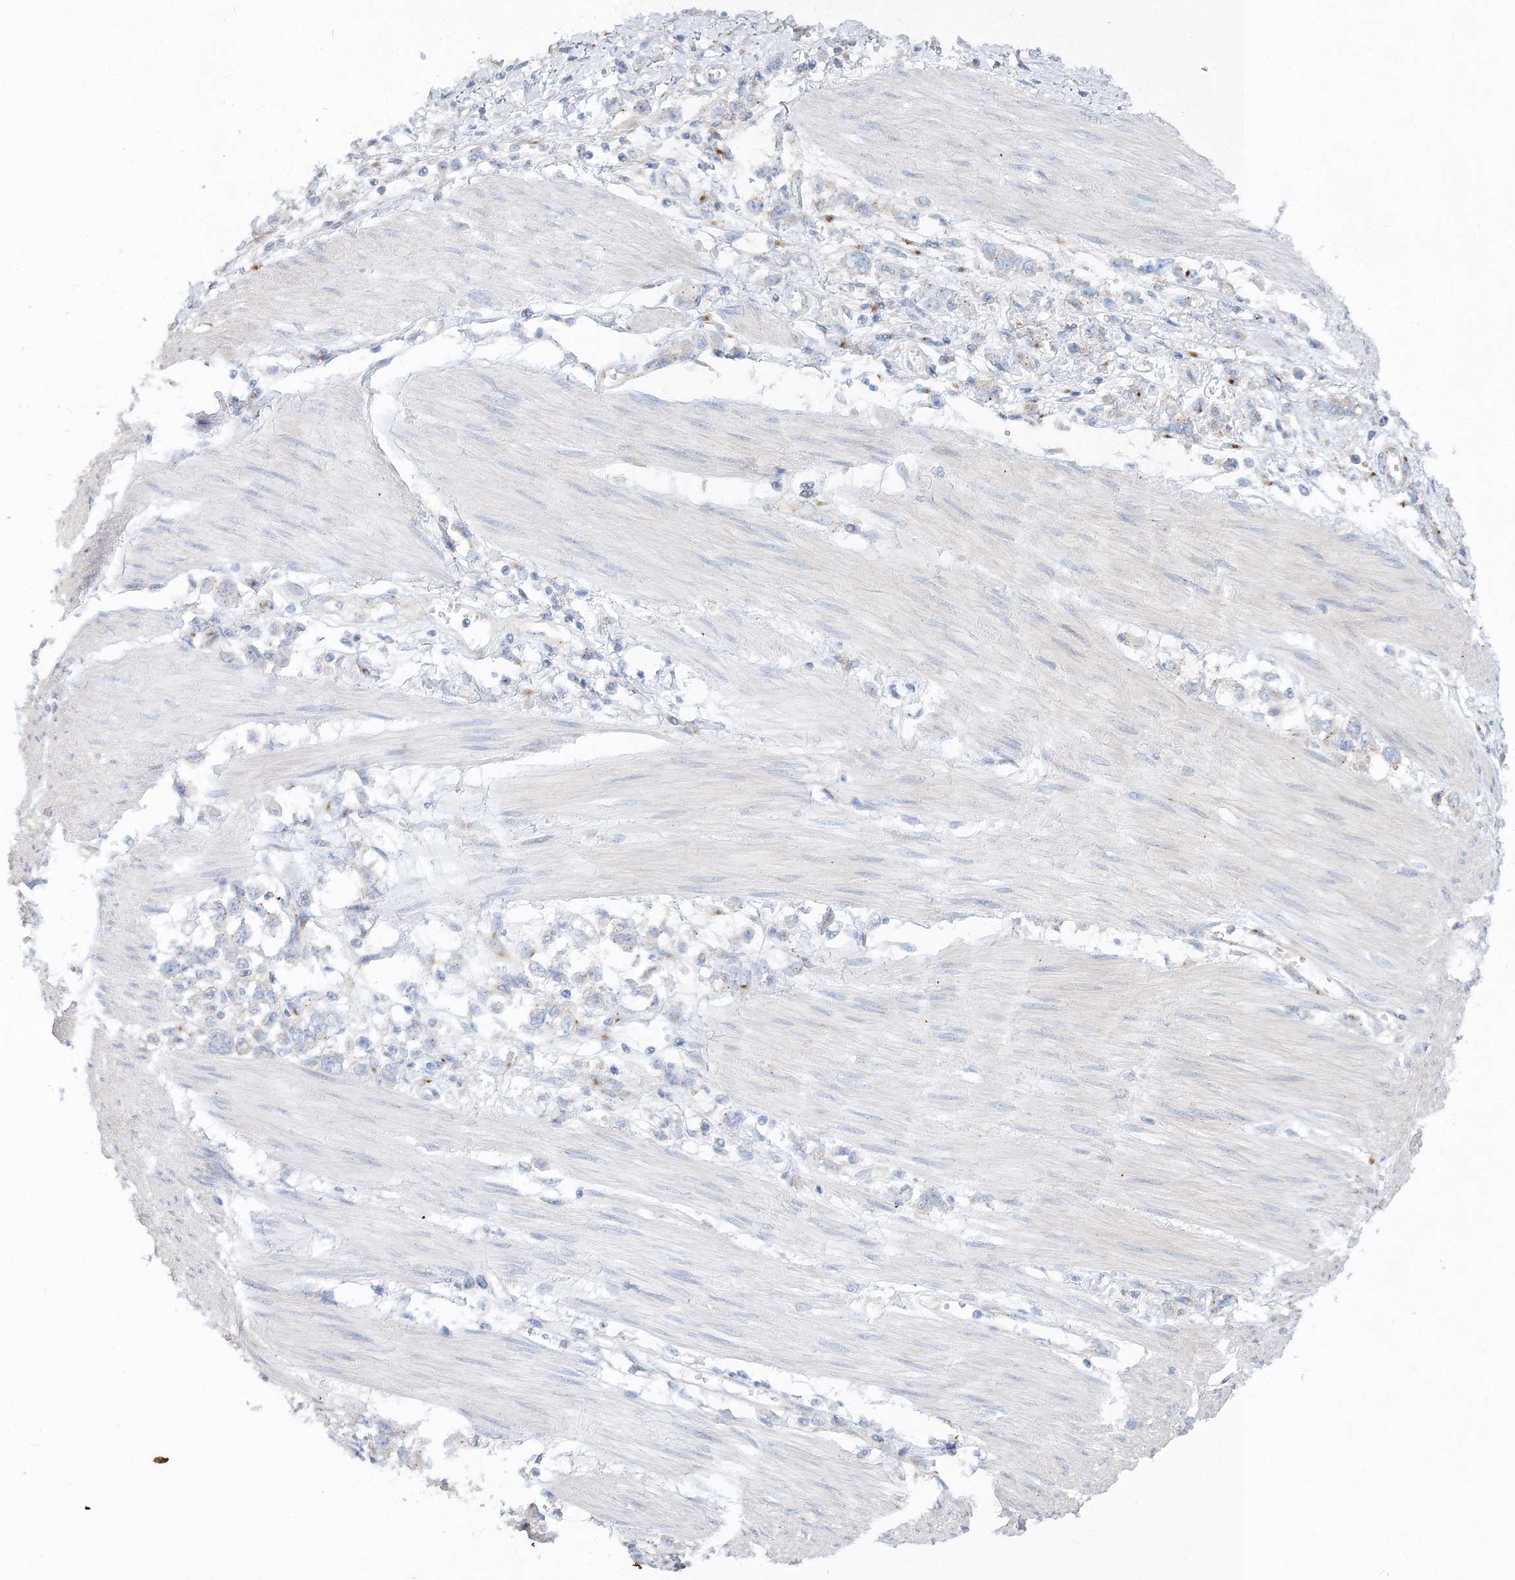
{"staining": {"intensity": "negative", "quantity": "none", "location": "none"}, "tissue": "stomach cancer", "cell_type": "Tumor cells", "image_type": "cancer", "snomed": [{"axis": "morphology", "description": "Adenocarcinoma, NOS"}, {"axis": "topography", "description": "Stomach"}], "caption": "Photomicrograph shows no protein expression in tumor cells of stomach cancer (adenocarcinoma) tissue. (DAB immunohistochemistry (IHC) with hematoxylin counter stain).", "gene": "SEC23IP", "patient": {"sex": "female", "age": 76}}